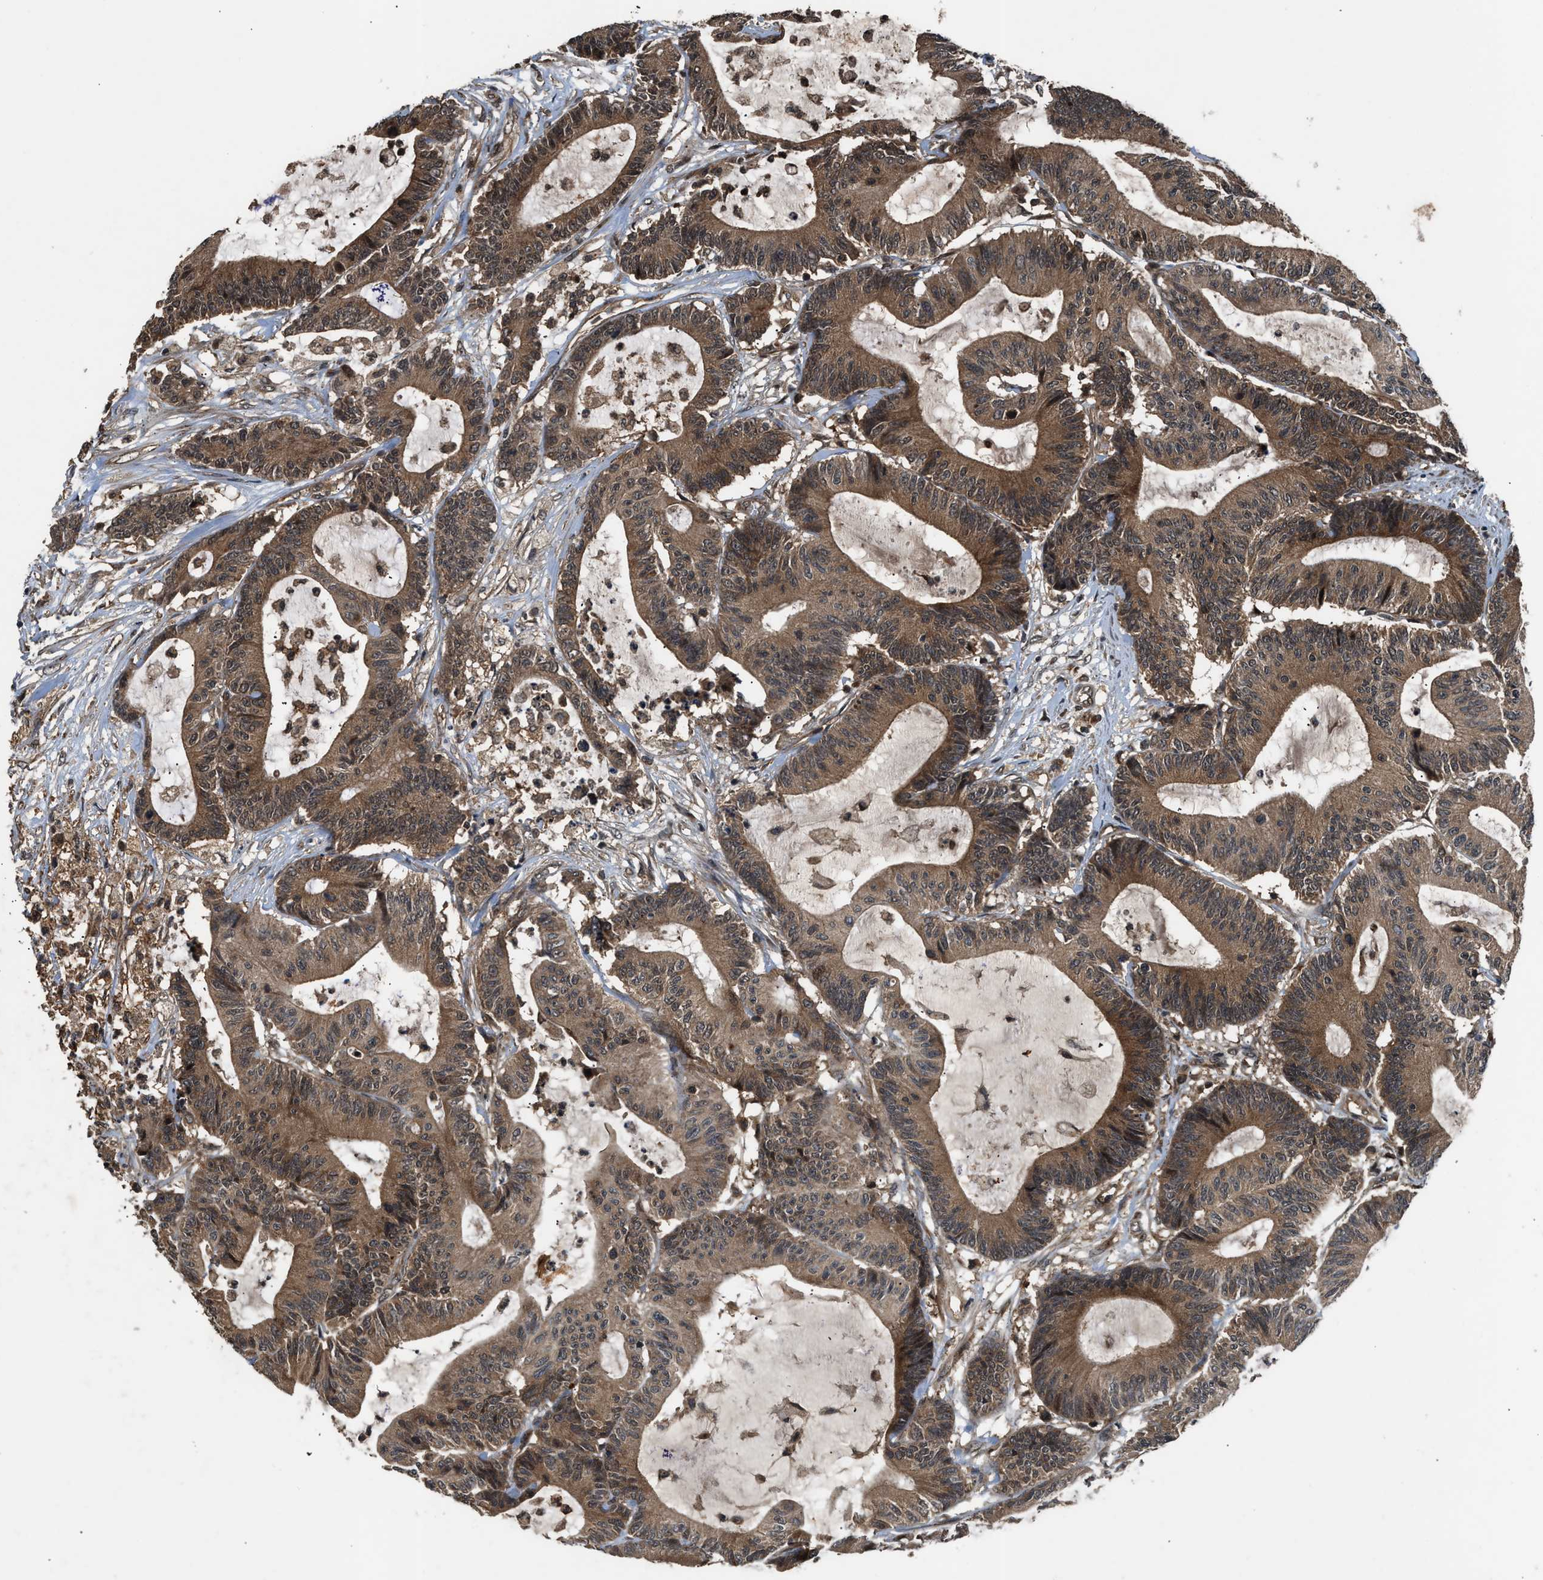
{"staining": {"intensity": "moderate", "quantity": ">75%", "location": "cytoplasmic/membranous"}, "tissue": "colorectal cancer", "cell_type": "Tumor cells", "image_type": "cancer", "snomed": [{"axis": "morphology", "description": "Adenocarcinoma, NOS"}, {"axis": "topography", "description": "Colon"}], "caption": "This histopathology image reveals IHC staining of colorectal adenocarcinoma, with medium moderate cytoplasmic/membranous staining in approximately >75% of tumor cells.", "gene": "RPS6KB1", "patient": {"sex": "female", "age": 84}}